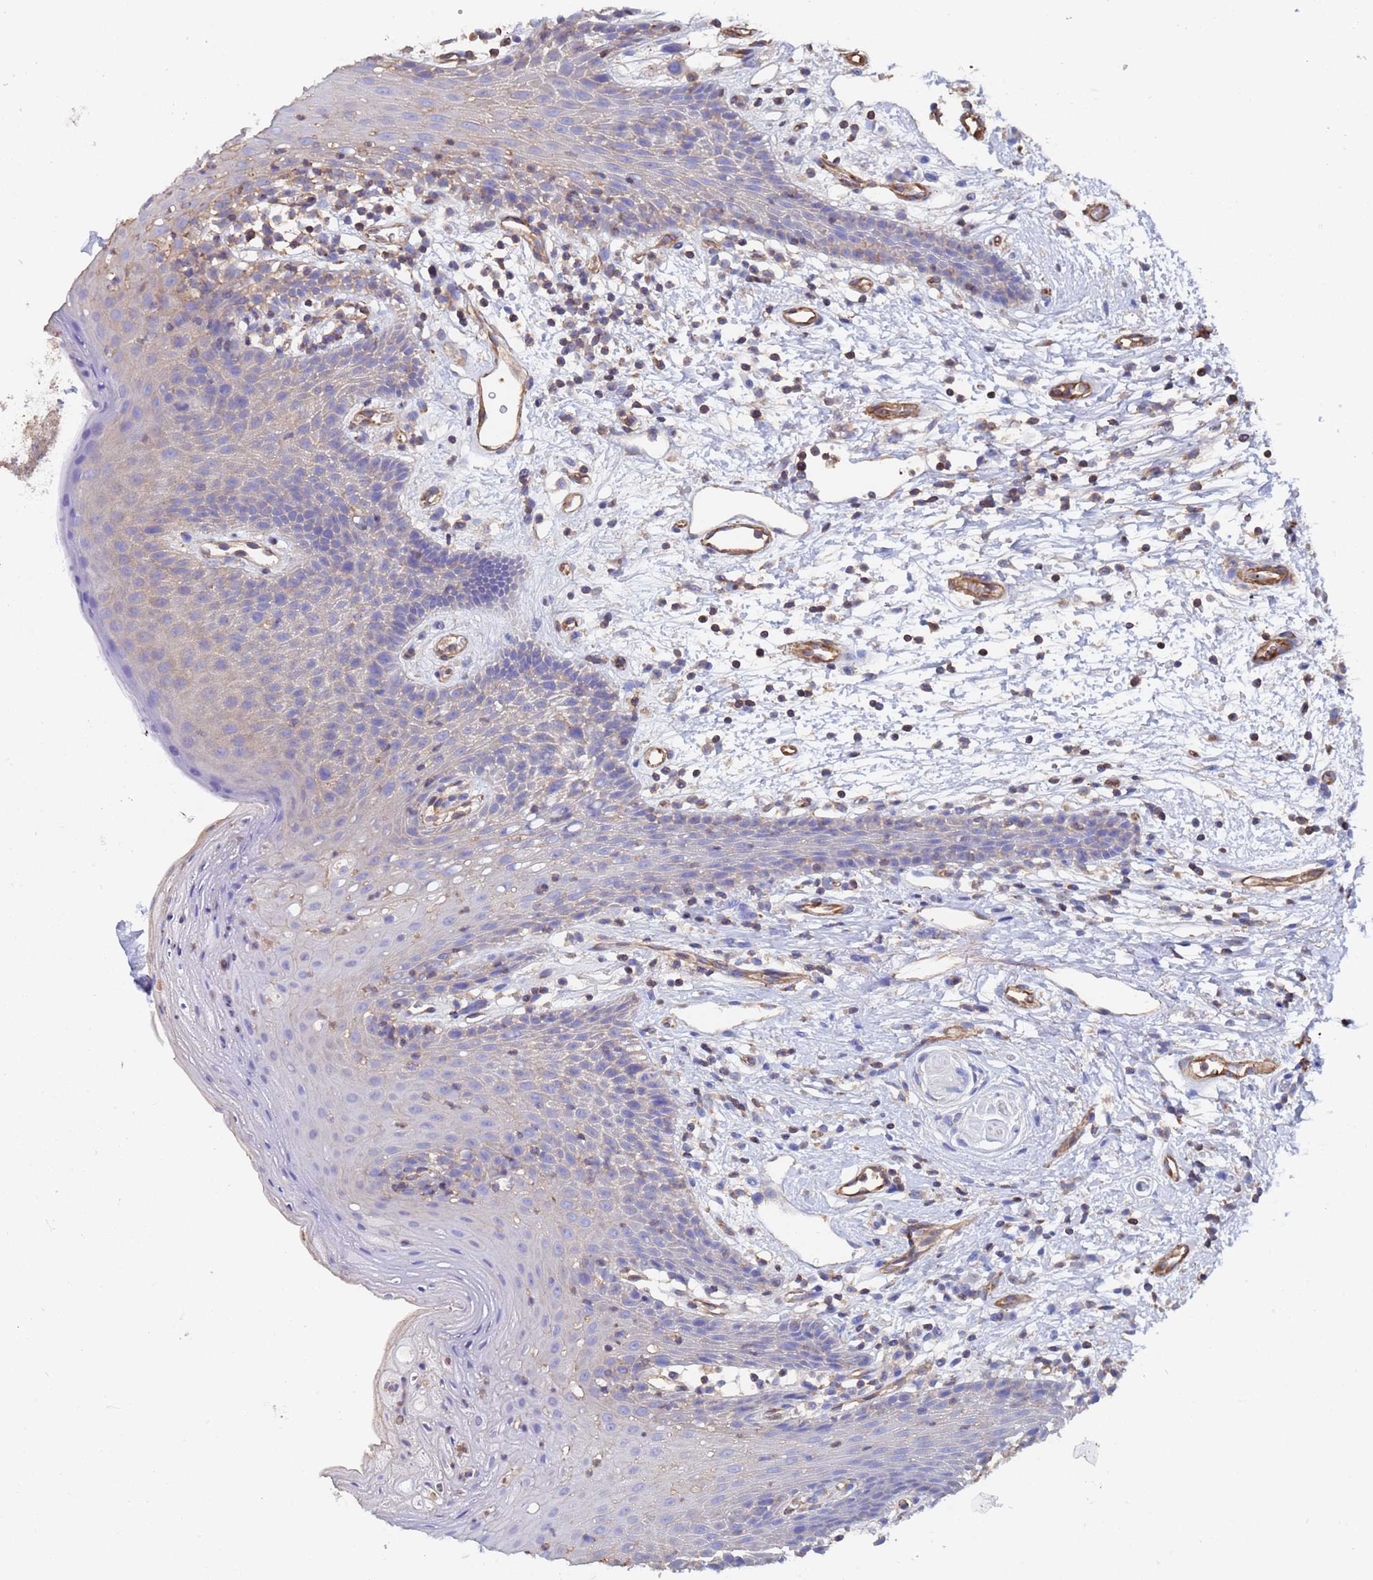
{"staining": {"intensity": "negative", "quantity": "none", "location": "none"}, "tissue": "oral mucosa", "cell_type": "Squamous epithelial cells", "image_type": "normal", "snomed": [{"axis": "morphology", "description": "Normal tissue, NOS"}, {"axis": "topography", "description": "Oral tissue"}, {"axis": "topography", "description": "Tounge, NOS"}], "caption": "Immunohistochemical staining of benign human oral mucosa exhibits no significant staining in squamous epithelial cells.", "gene": "MYL12A", "patient": {"sex": "female", "age": 59}}